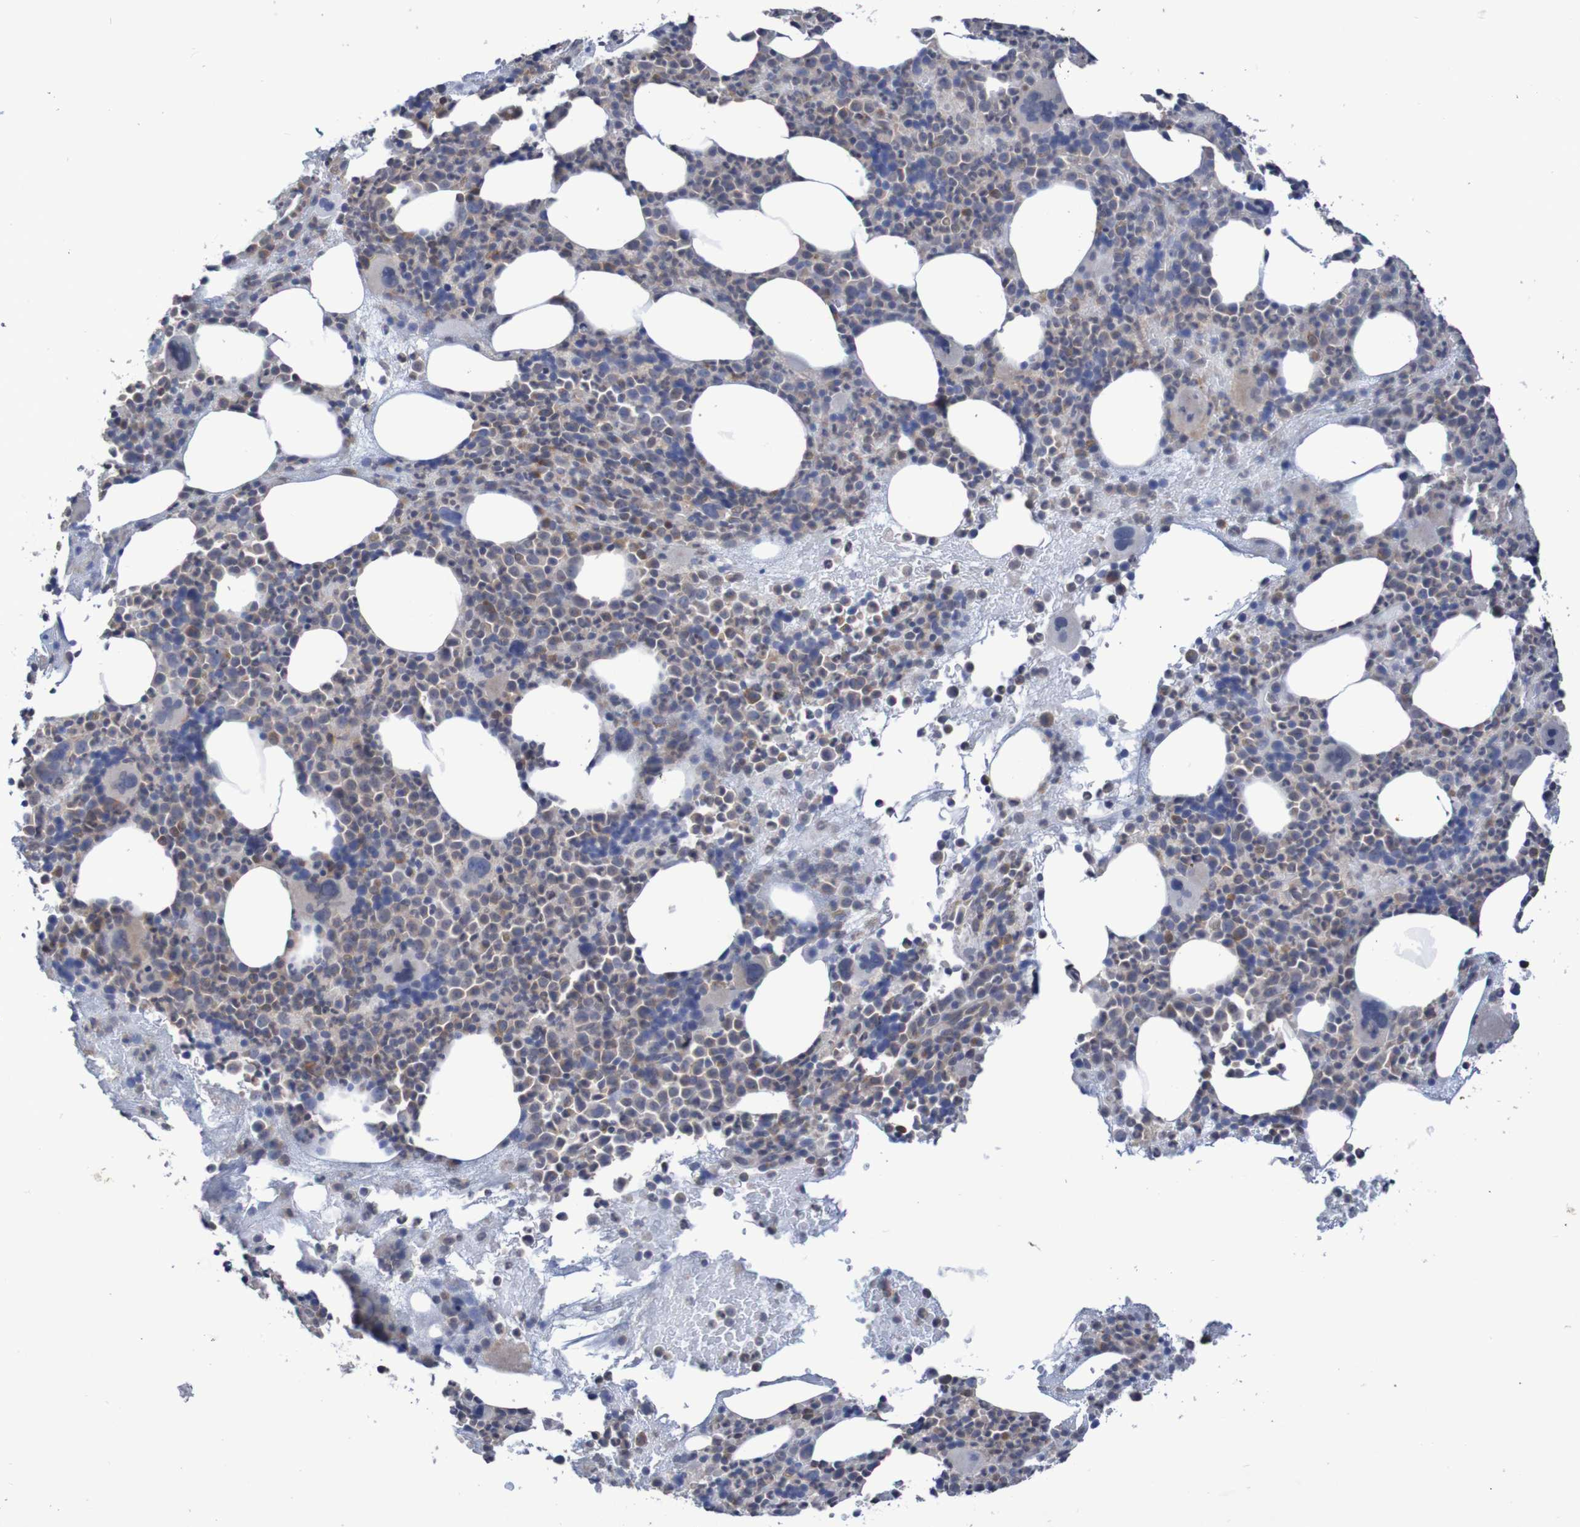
{"staining": {"intensity": "moderate", "quantity": "25%-75%", "location": "cytoplasmic/membranous"}, "tissue": "bone marrow", "cell_type": "Hematopoietic cells", "image_type": "normal", "snomed": [{"axis": "morphology", "description": "Normal tissue, NOS"}, {"axis": "morphology", "description": "Inflammation, NOS"}, {"axis": "topography", "description": "Bone marrow"}], "caption": "This image displays IHC staining of normal human bone marrow, with medium moderate cytoplasmic/membranous positivity in about 25%-75% of hematopoietic cells.", "gene": "C3orf18", "patient": {"sex": "male", "age": 73}}